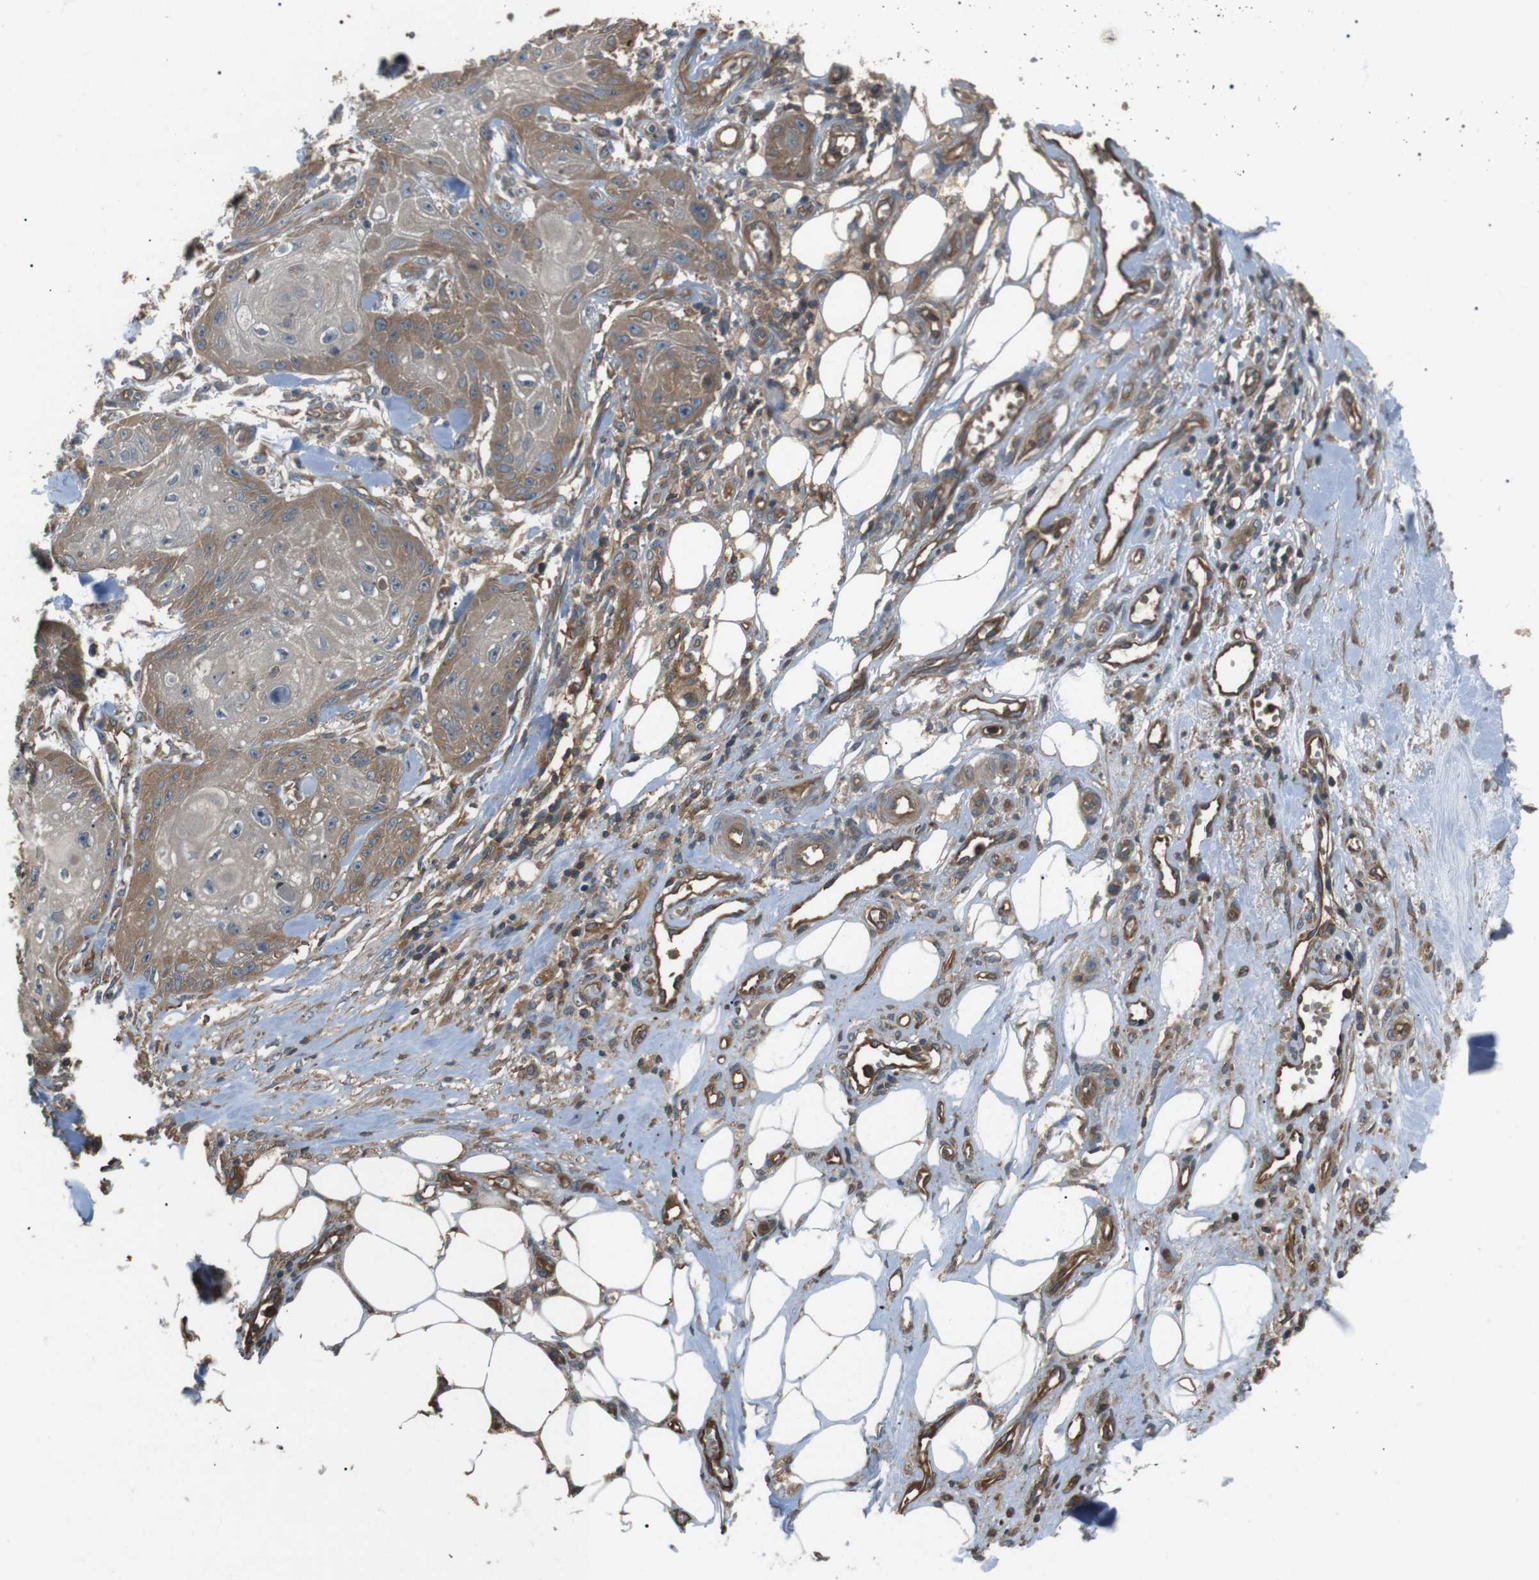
{"staining": {"intensity": "moderate", "quantity": "<25%", "location": "cytoplasmic/membranous"}, "tissue": "skin cancer", "cell_type": "Tumor cells", "image_type": "cancer", "snomed": [{"axis": "morphology", "description": "Squamous cell carcinoma, NOS"}, {"axis": "topography", "description": "Skin"}], "caption": "Immunohistochemical staining of human squamous cell carcinoma (skin) demonstrates moderate cytoplasmic/membranous protein staining in about <25% of tumor cells. Ihc stains the protein of interest in brown and the nuclei are stained blue.", "gene": "GPR161", "patient": {"sex": "male", "age": 74}}